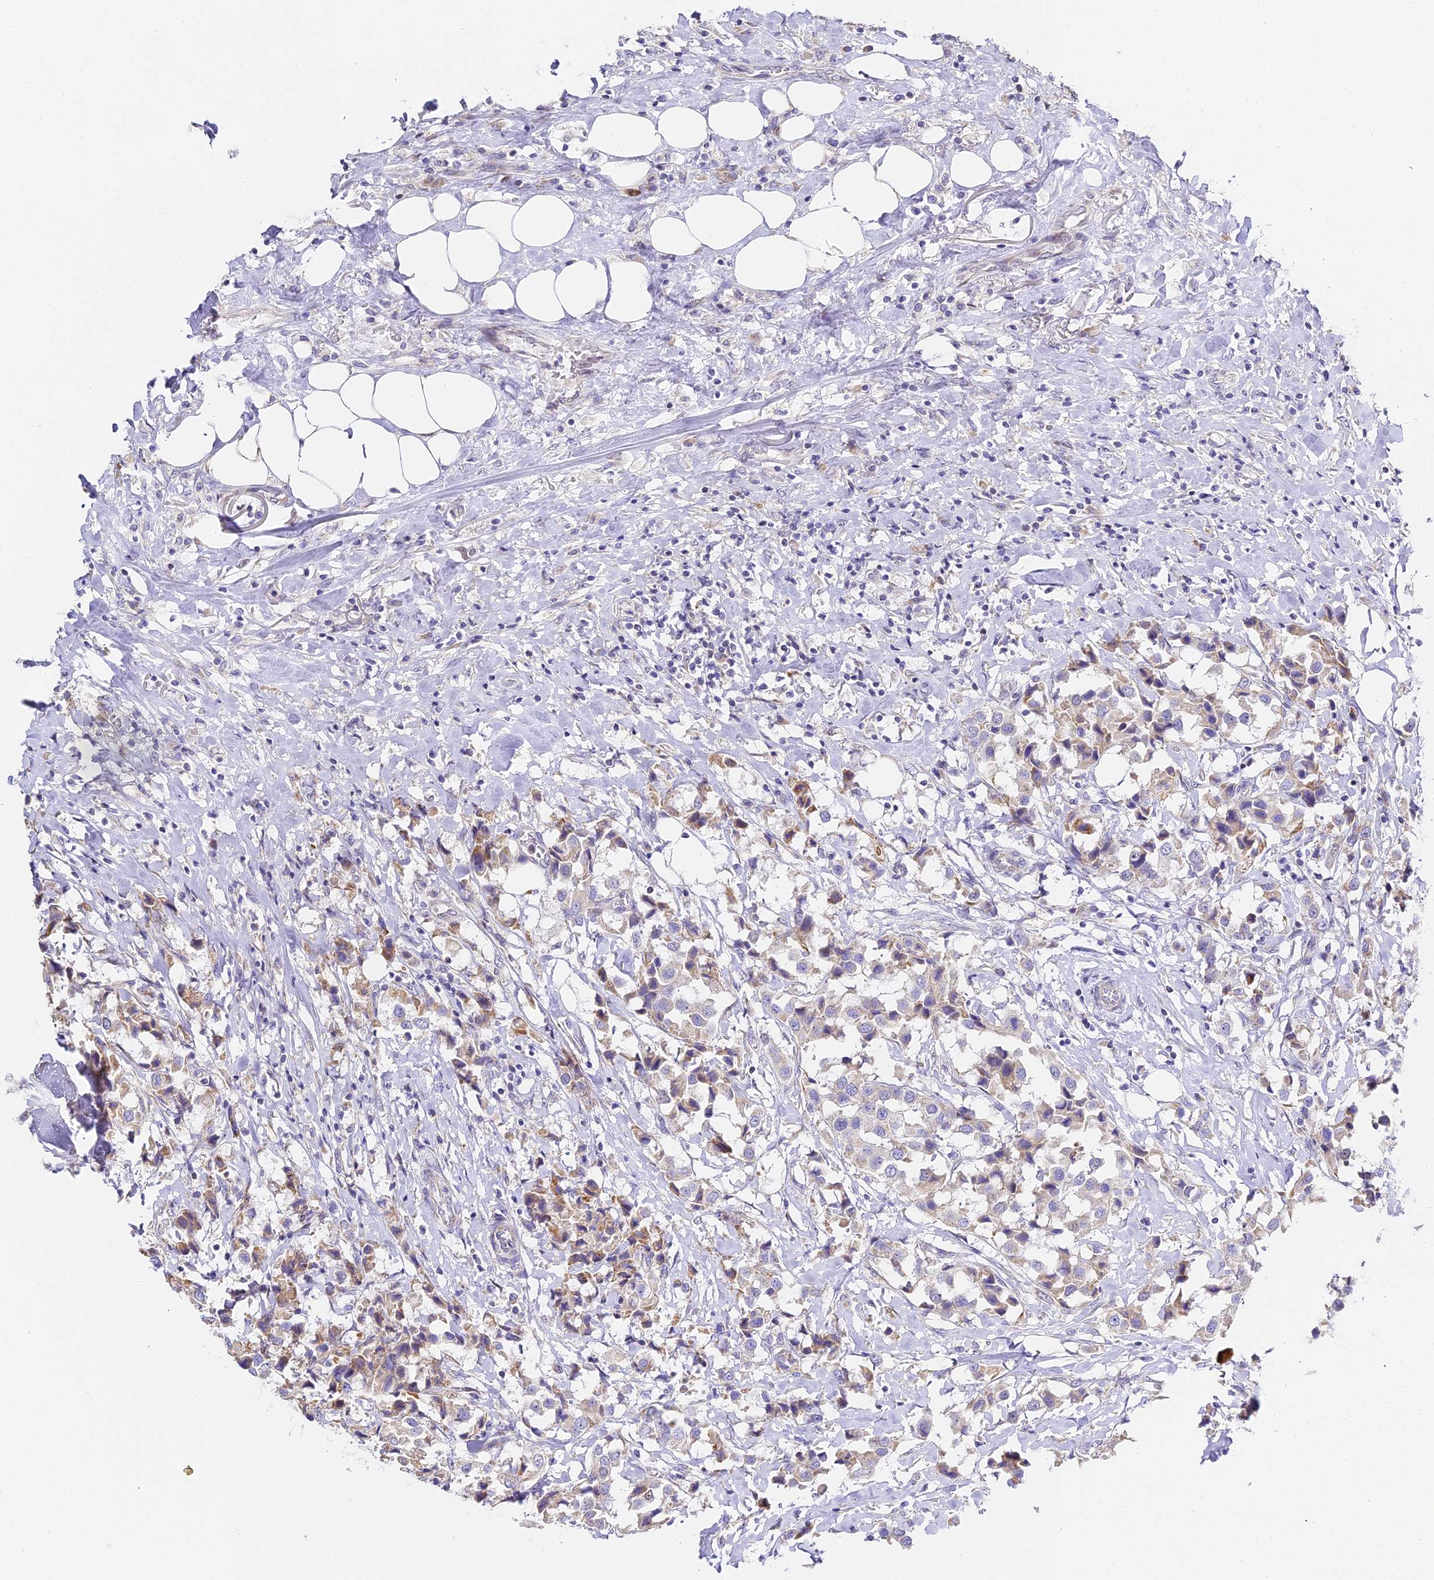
{"staining": {"intensity": "moderate", "quantity": "<25%", "location": "cytoplasmic/membranous"}, "tissue": "breast cancer", "cell_type": "Tumor cells", "image_type": "cancer", "snomed": [{"axis": "morphology", "description": "Duct carcinoma"}, {"axis": "topography", "description": "Breast"}], "caption": "Protein staining of breast intraductal carcinoma tissue demonstrates moderate cytoplasmic/membranous staining in about <25% of tumor cells.", "gene": "SERP1", "patient": {"sex": "female", "age": 80}}